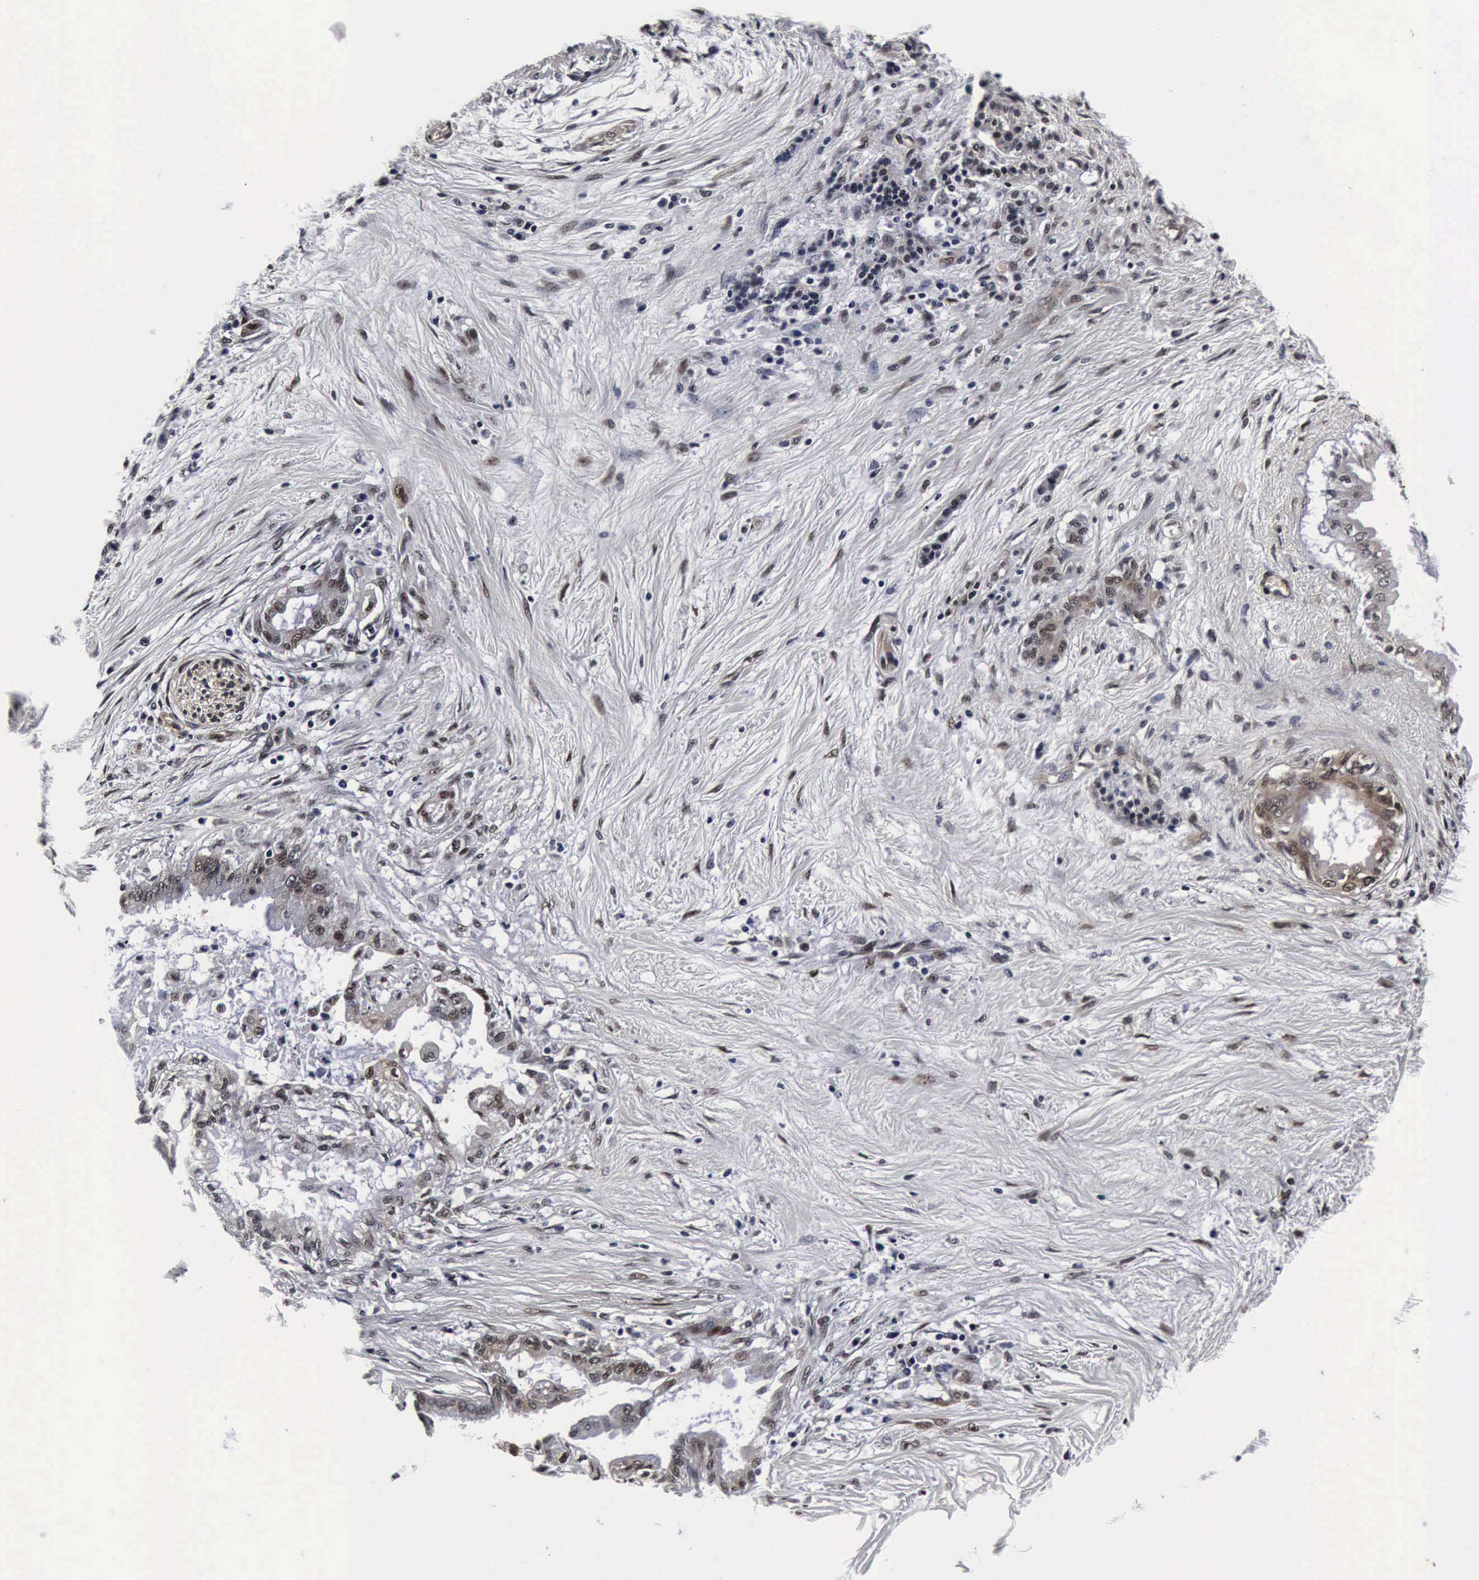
{"staining": {"intensity": "weak", "quantity": "25%-75%", "location": "nuclear"}, "tissue": "pancreatic cancer", "cell_type": "Tumor cells", "image_type": "cancer", "snomed": [{"axis": "morphology", "description": "Adenocarcinoma, NOS"}, {"axis": "topography", "description": "Pancreas"}], "caption": "This micrograph exhibits immunohistochemistry (IHC) staining of human pancreatic cancer, with low weak nuclear positivity in approximately 25%-75% of tumor cells.", "gene": "UBC", "patient": {"sex": "female", "age": 64}}